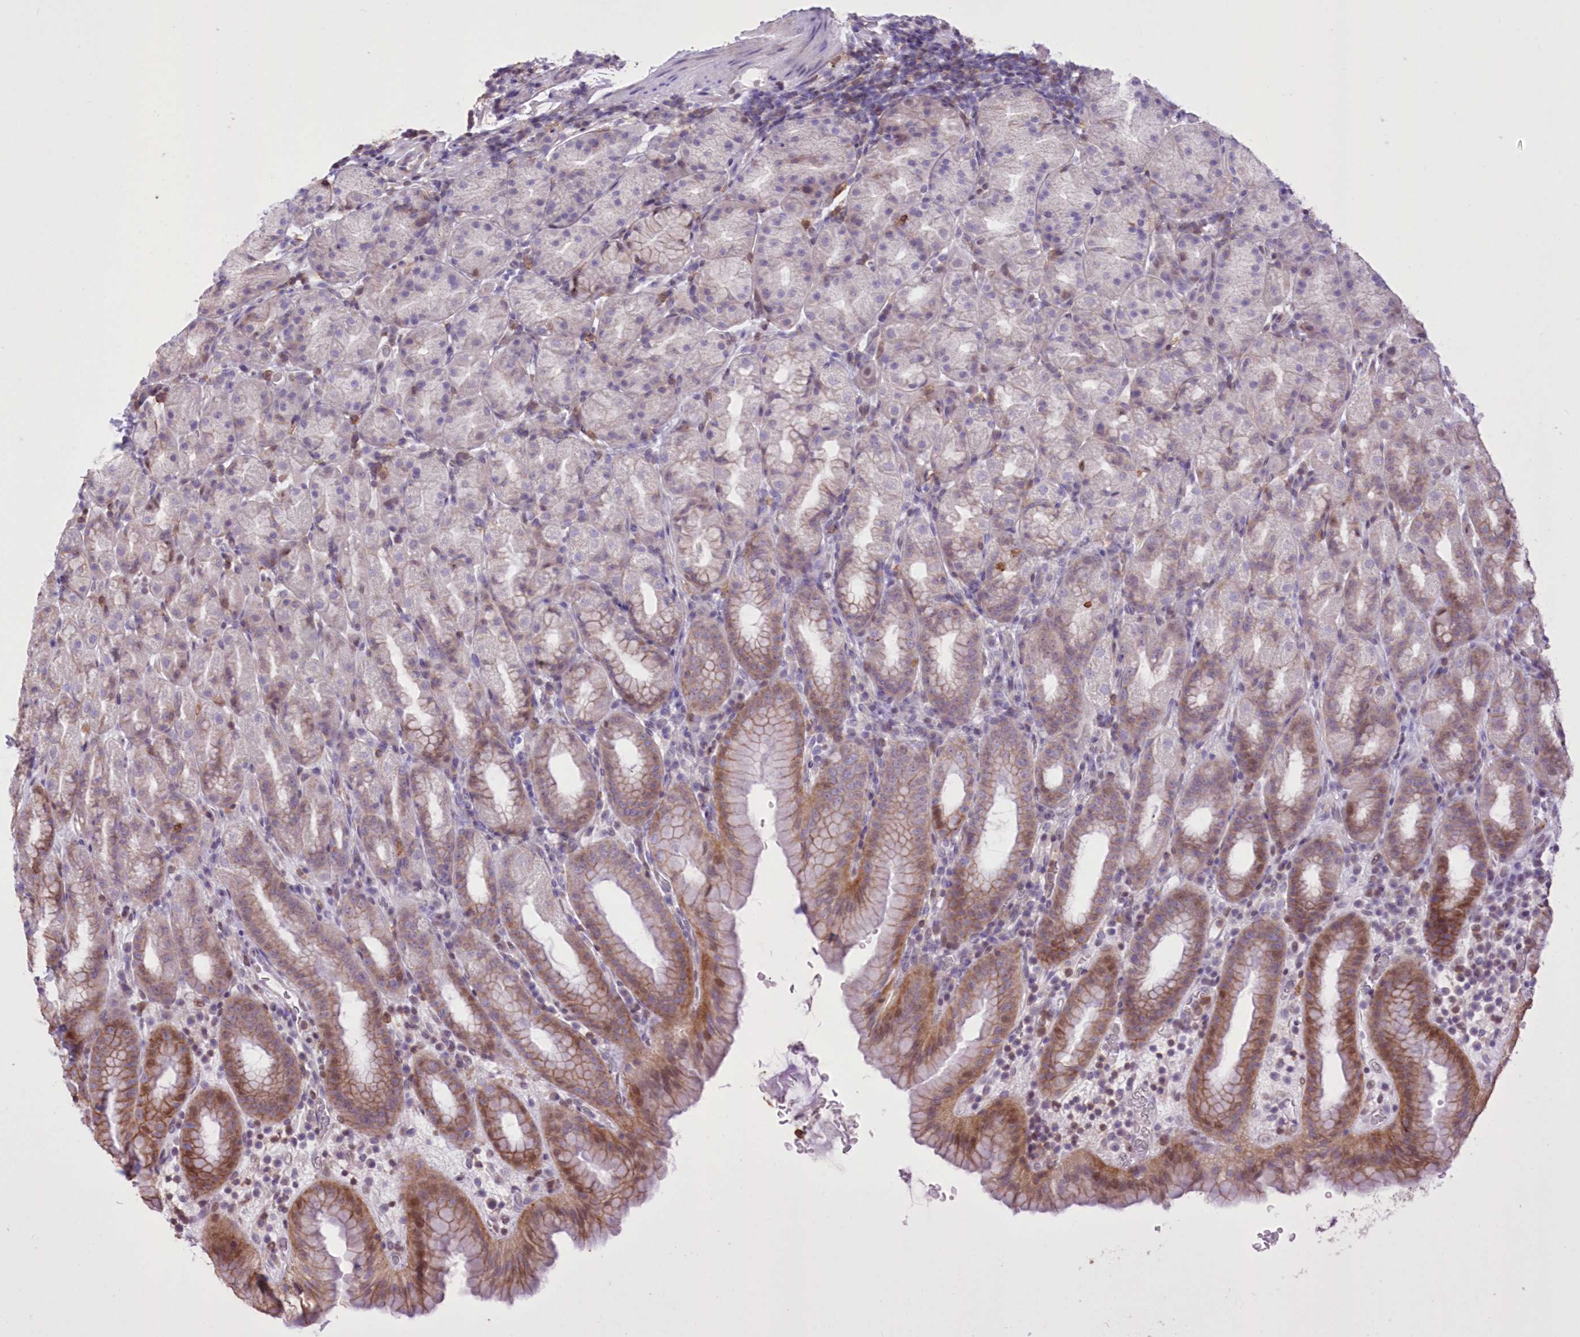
{"staining": {"intensity": "moderate", "quantity": "<25%", "location": "cytoplasmic/membranous,nuclear"}, "tissue": "stomach", "cell_type": "Glandular cells", "image_type": "normal", "snomed": [{"axis": "morphology", "description": "Normal tissue, NOS"}, {"axis": "topography", "description": "Stomach, upper"}], "caption": "Immunohistochemistry (DAB (3,3'-diaminobenzidine)) staining of normal stomach reveals moderate cytoplasmic/membranous,nuclear protein staining in about <25% of glandular cells. (IHC, brightfield microscopy, high magnification).", "gene": "RNPEPL1", "patient": {"sex": "male", "age": 68}}